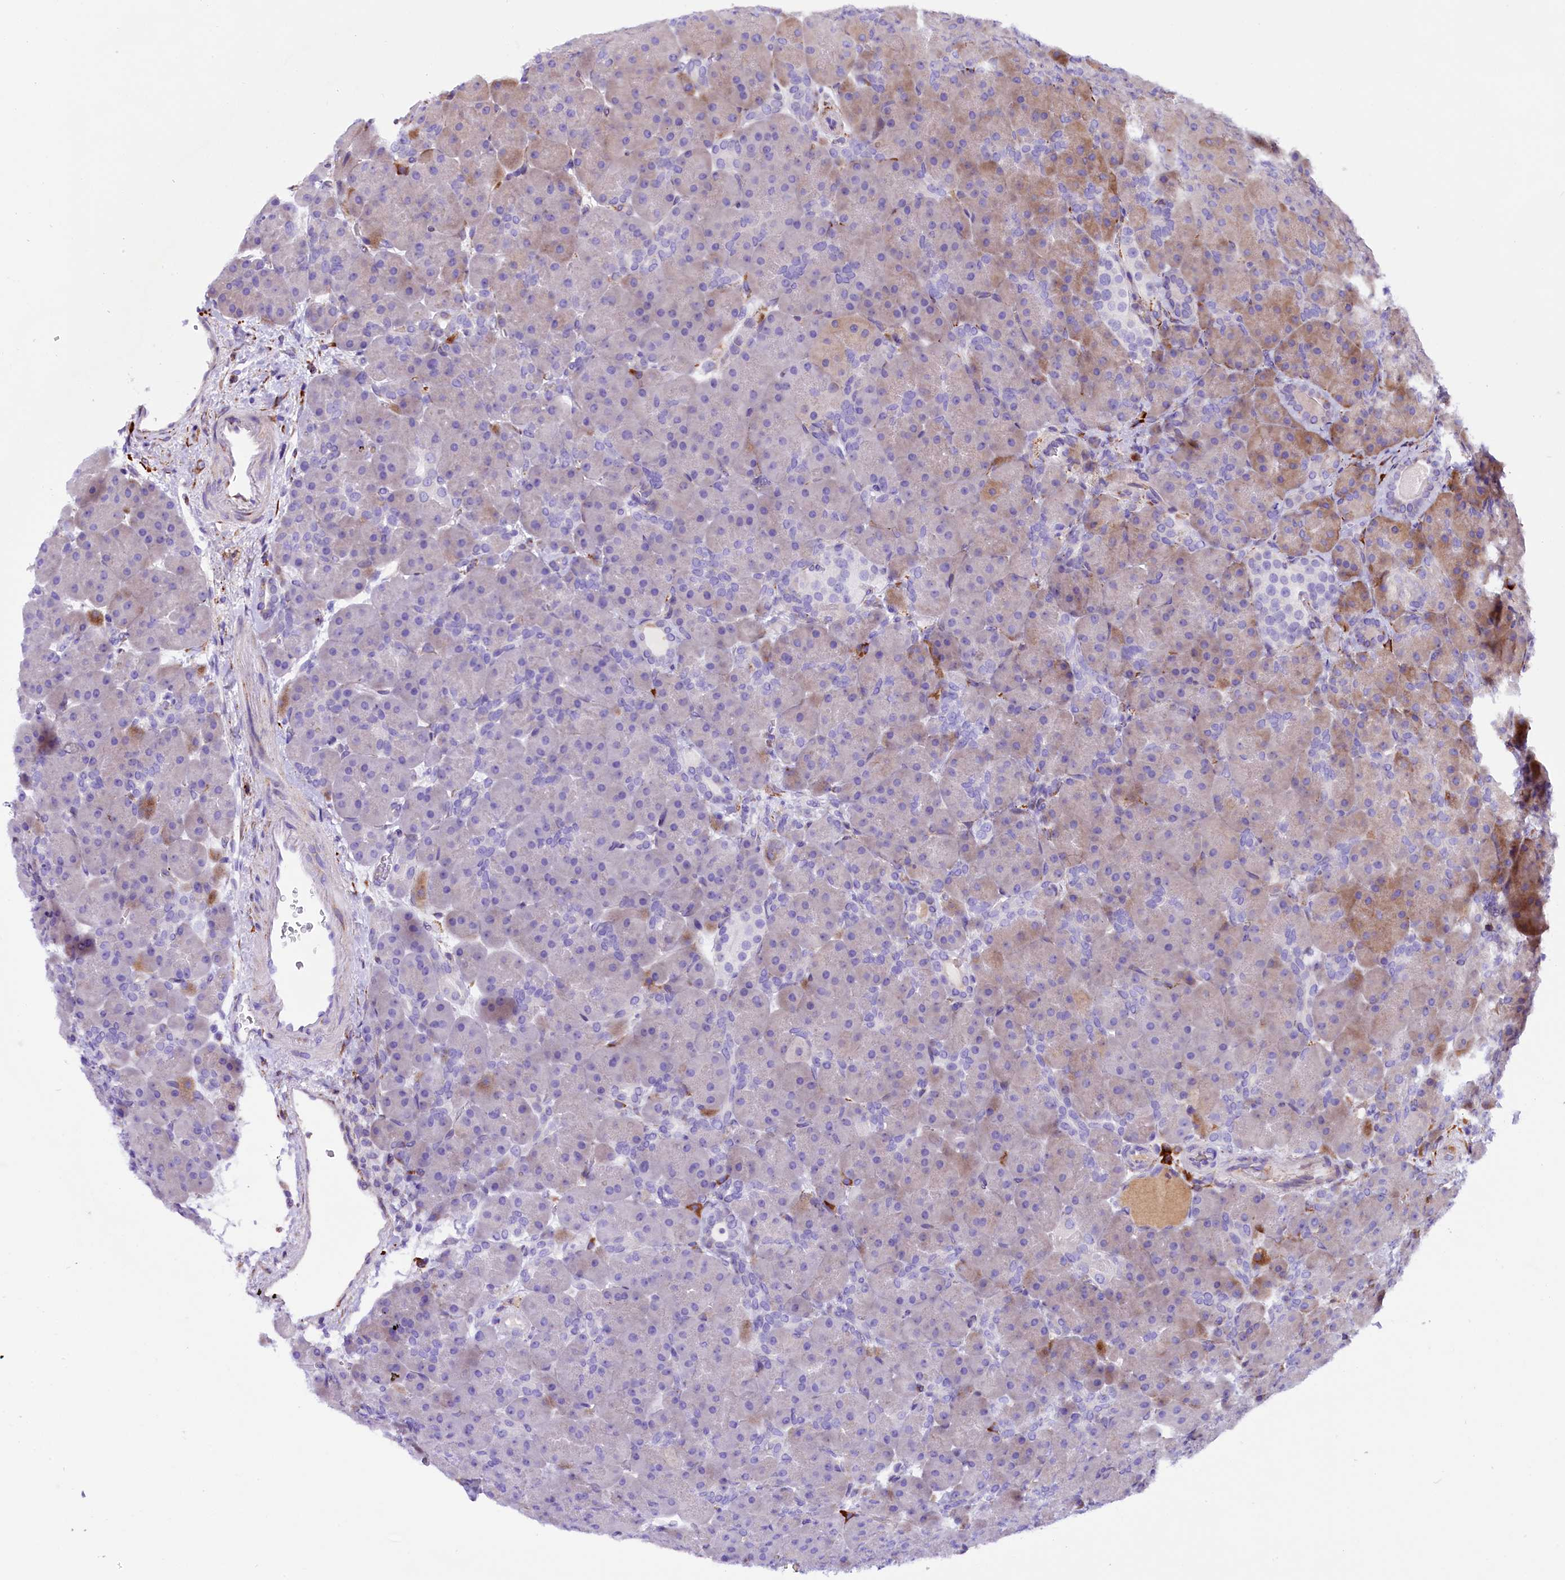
{"staining": {"intensity": "moderate", "quantity": "<25%", "location": "cytoplasmic/membranous"}, "tissue": "pancreas", "cell_type": "Exocrine glandular cells", "image_type": "normal", "snomed": [{"axis": "morphology", "description": "Normal tissue, NOS"}, {"axis": "topography", "description": "Pancreas"}], "caption": "Immunohistochemistry (IHC) micrograph of normal pancreas: human pancreas stained using immunohistochemistry (IHC) shows low levels of moderate protein expression localized specifically in the cytoplasmic/membranous of exocrine glandular cells, appearing as a cytoplasmic/membranous brown color.", "gene": "CMTR2", "patient": {"sex": "male", "age": 66}}